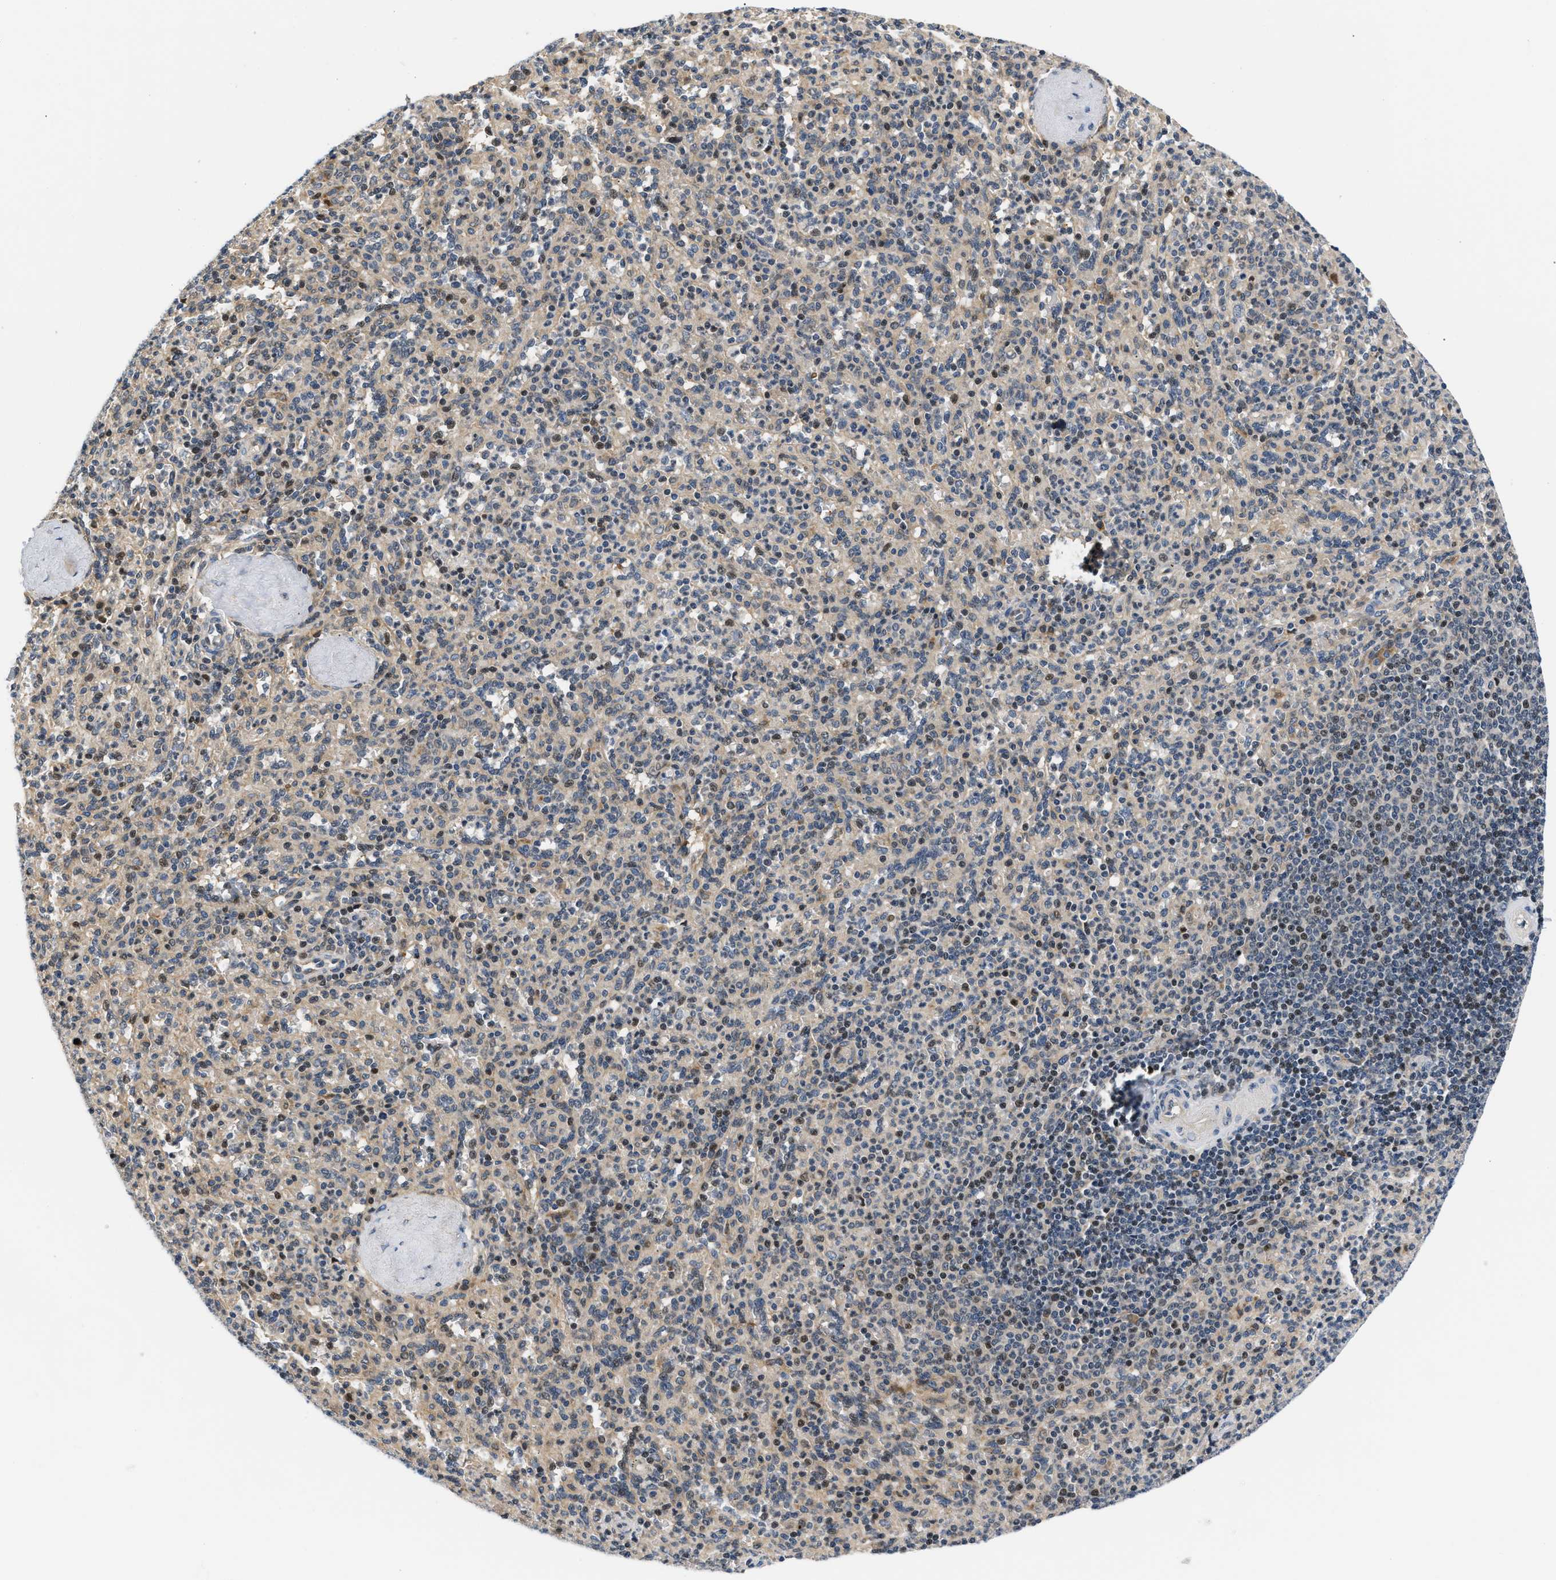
{"staining": {"intensity": "weak", "quantity": "<25%", "location": "nuclear"}, "tissue": "spleen", "cell_type": "Cells in red pulp", "image_type": "normal", "snomed": [{"axis": "morphology", "description": "Normal tissue, NOS"}, {"axis": "topography", "description": "Spleen"}], "caption": "Immunohistochemistry of benign spleen displays no expression in cells in red pulp.", "gene": "TNIP2", "patient": {"sex": "male", "age": 36}}